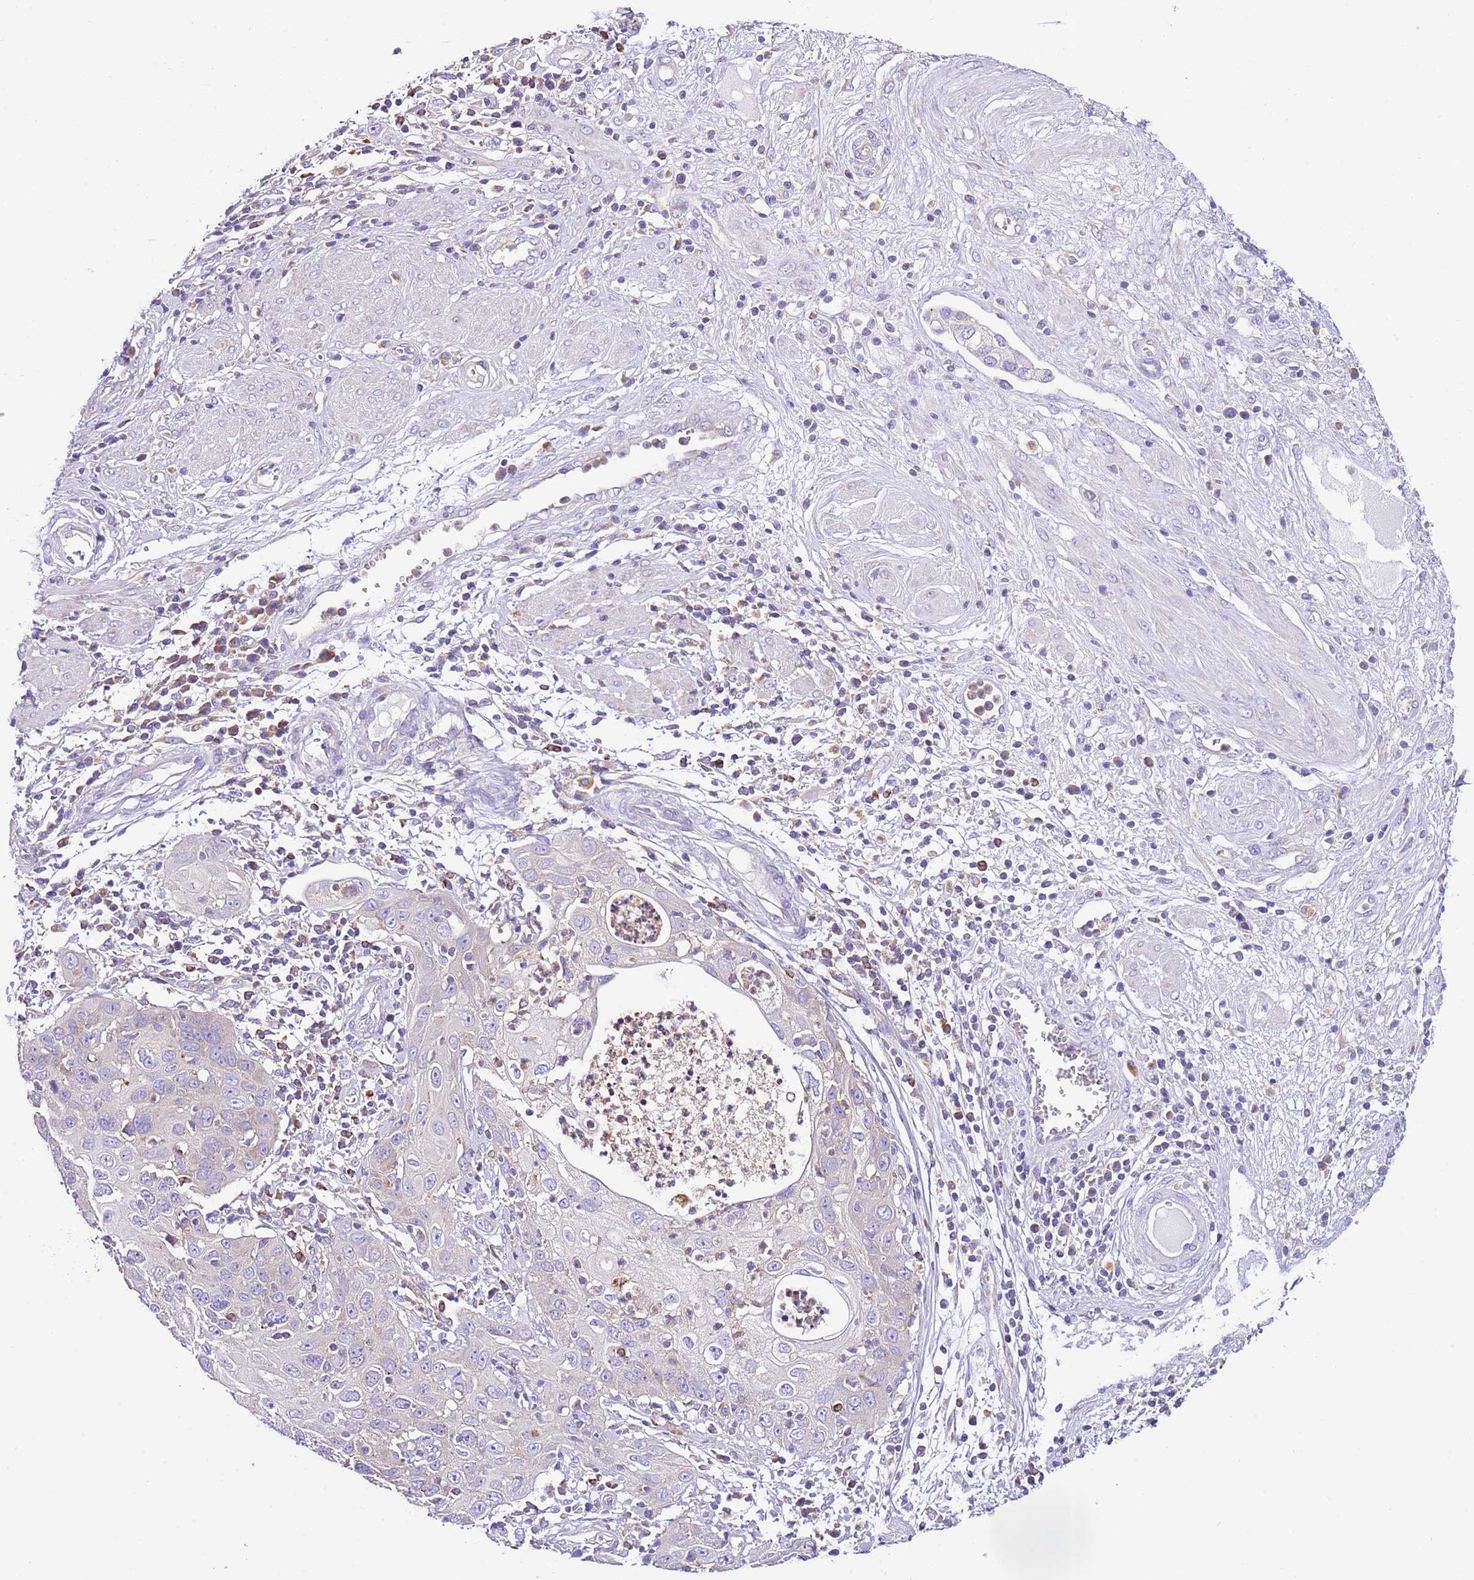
{"staining": {"intensity": "negative", "quantity": "none", "location": "none"}, "tissue": "cervical cancer", "cell_type": "Tumor cells", "image_type": "cancer", "snomed": [{"axis": "morphology", "description": "Squamous cell carcinoma, NOS"}, {"axis": "topography", "description": "Cervix"}], "caption": "This is an immunohistochemistry photomicrograph of human squamous cell carcinoma (cervical). There is no staining in tumor cells.", "gene": "RPS10", "patient": {"sex": "female", "age": 36}}